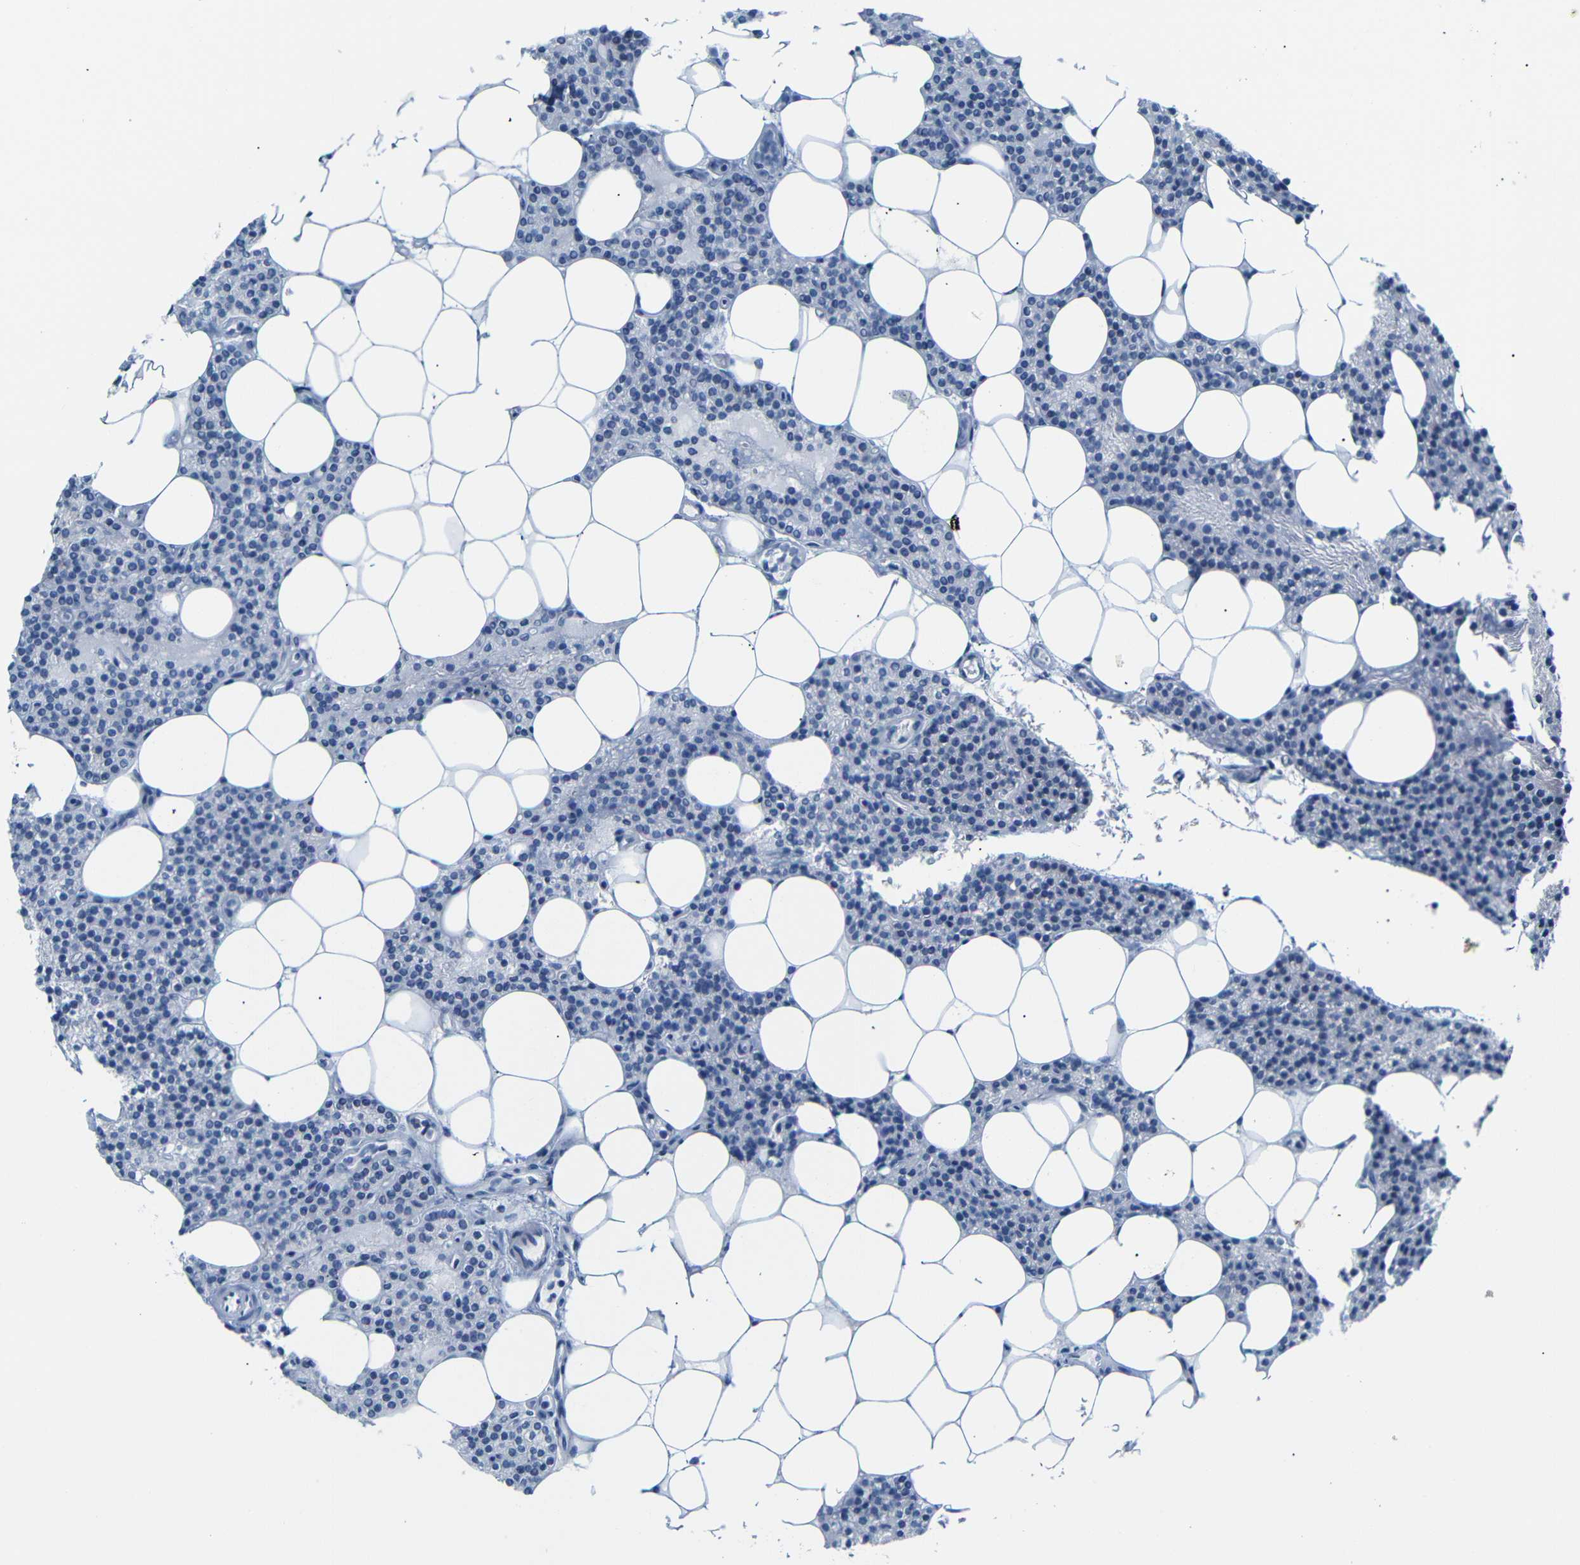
{"staining": {"intensity": "negative", "quantity": "none", "location": "none"}, "tissue": "parathyroid gland", "cell_type": "Glandular cells", "image_type": "normal", "snomed": [{"axis": "morphology", "description": "Normal tissue, NOS"}, {"axis": "morphology", "description": "Adenoma, NOS"}, {"axis": "topography", "description": "Parathyroid gland"}], "caption": "This is an IHC micrograph of unremarkable parathyroid gland. There is no expression in glandular cells.", "gene": "MT1A", "patient": {"sex": "female", "age": 51}}